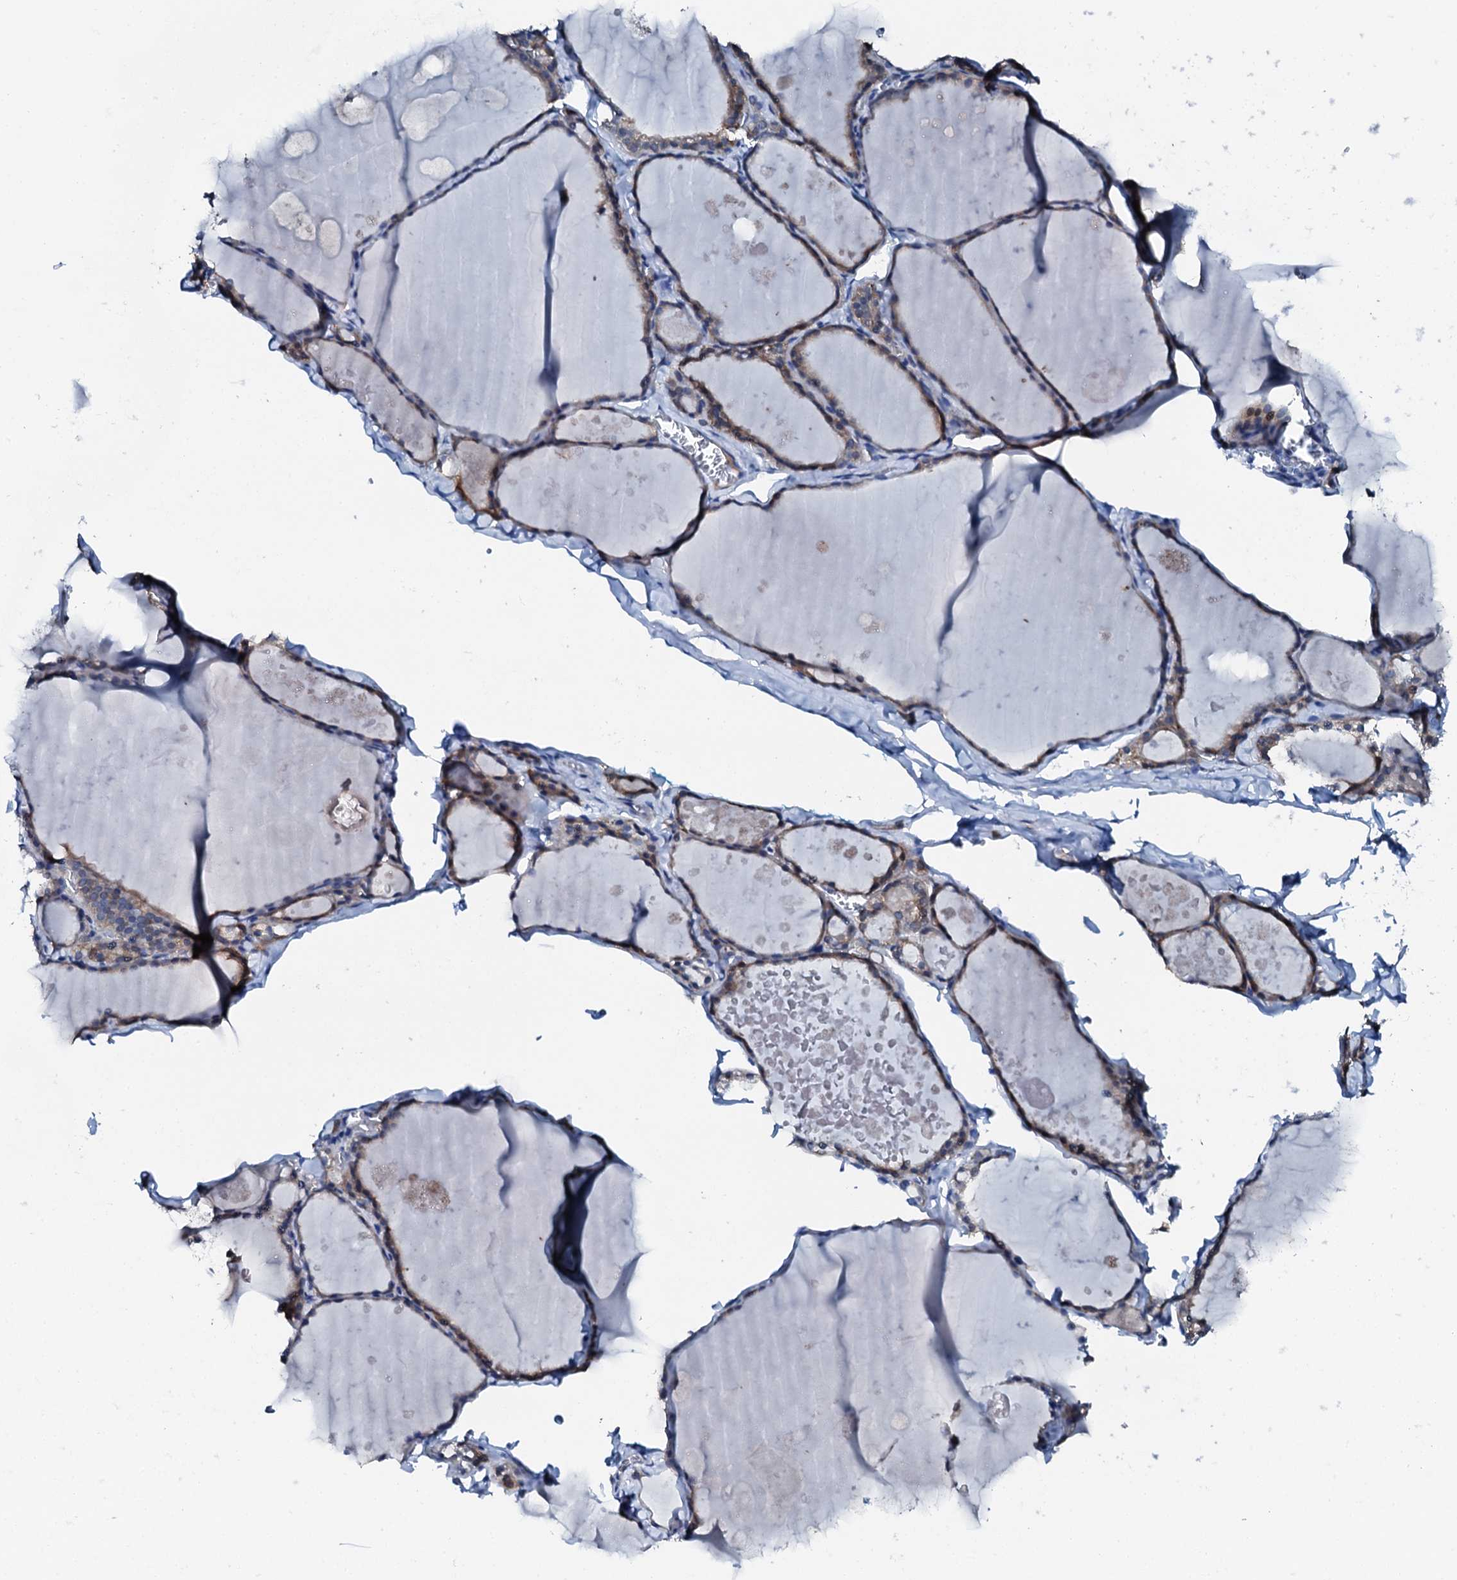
{"staining": {"intensity": "strong", "quantity": "25%-75%", "location": "cytoplasmic/membranous"}, "tissue": "thyroid gland", "cell_type": "Glandular cells", "image_type": "normal", "snomed": [{"axis": "morphology", "description": "Normal tissue, NOS"}, {"axis": "topography", "description": "Thyroid gland"}], "caption": "Strong cytoplasmic/membranous positivity for a protein is seen in about 25%-75% of glandular cells of normal thyroid gland using IHC.", "gene": "GFOD2", "patient": {"sex": "male", "age": 56}}